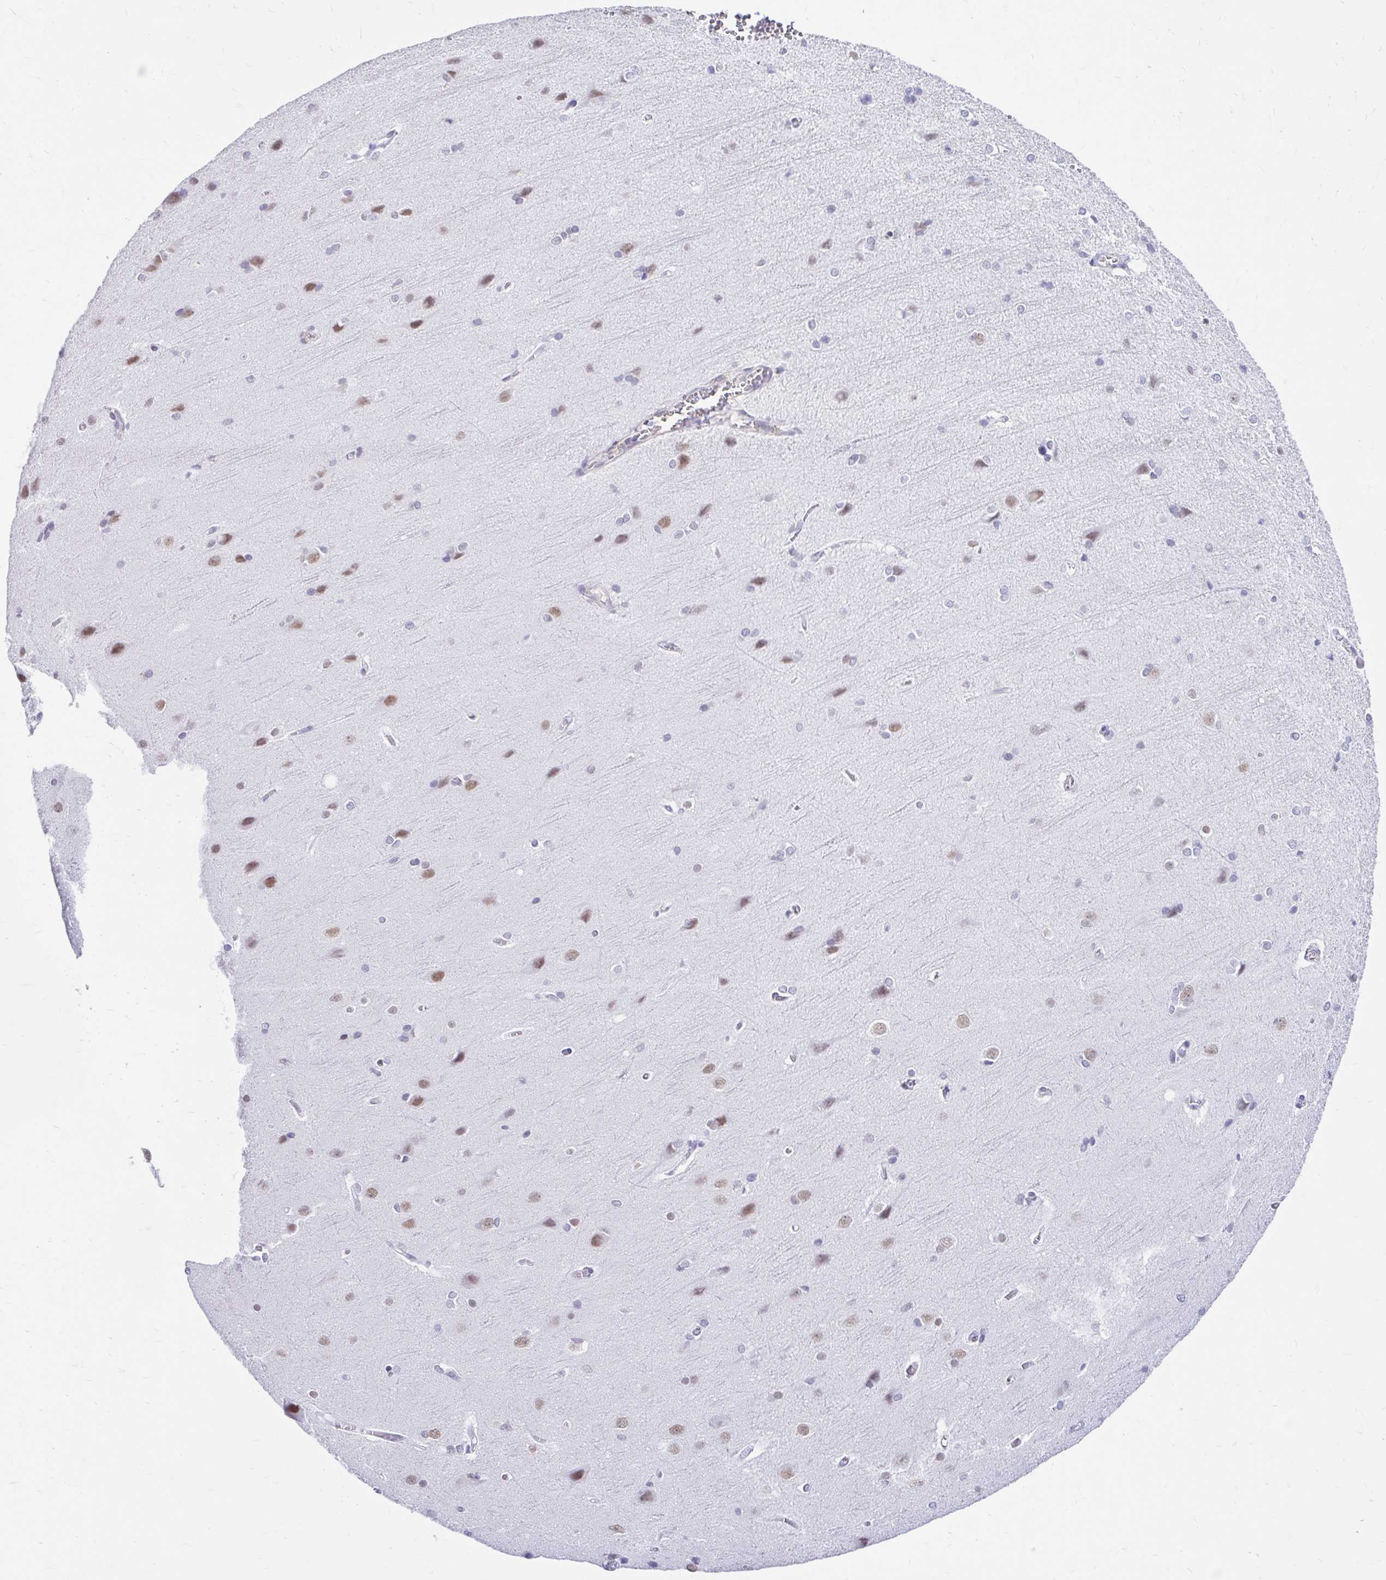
{"staining": {"intensity": "negative", "quantity": "none", "location": "none"}, "tissue": "cerebral cortex", "cell_type": "Endothelial cells", "image_type": "normal", "snomed": [{"axis": "morphology", "description": "Normal tissue, NOS"}, {"axis": "topography", "description": "Cerebral cortex"}], "caption": "This is an immunohistochemistry photomicrograph of normal human cerebral cortex. There is no staining in endothelial cells.", "gene": "DCAF17", "patient": {"sex": "male", "age": 37}}